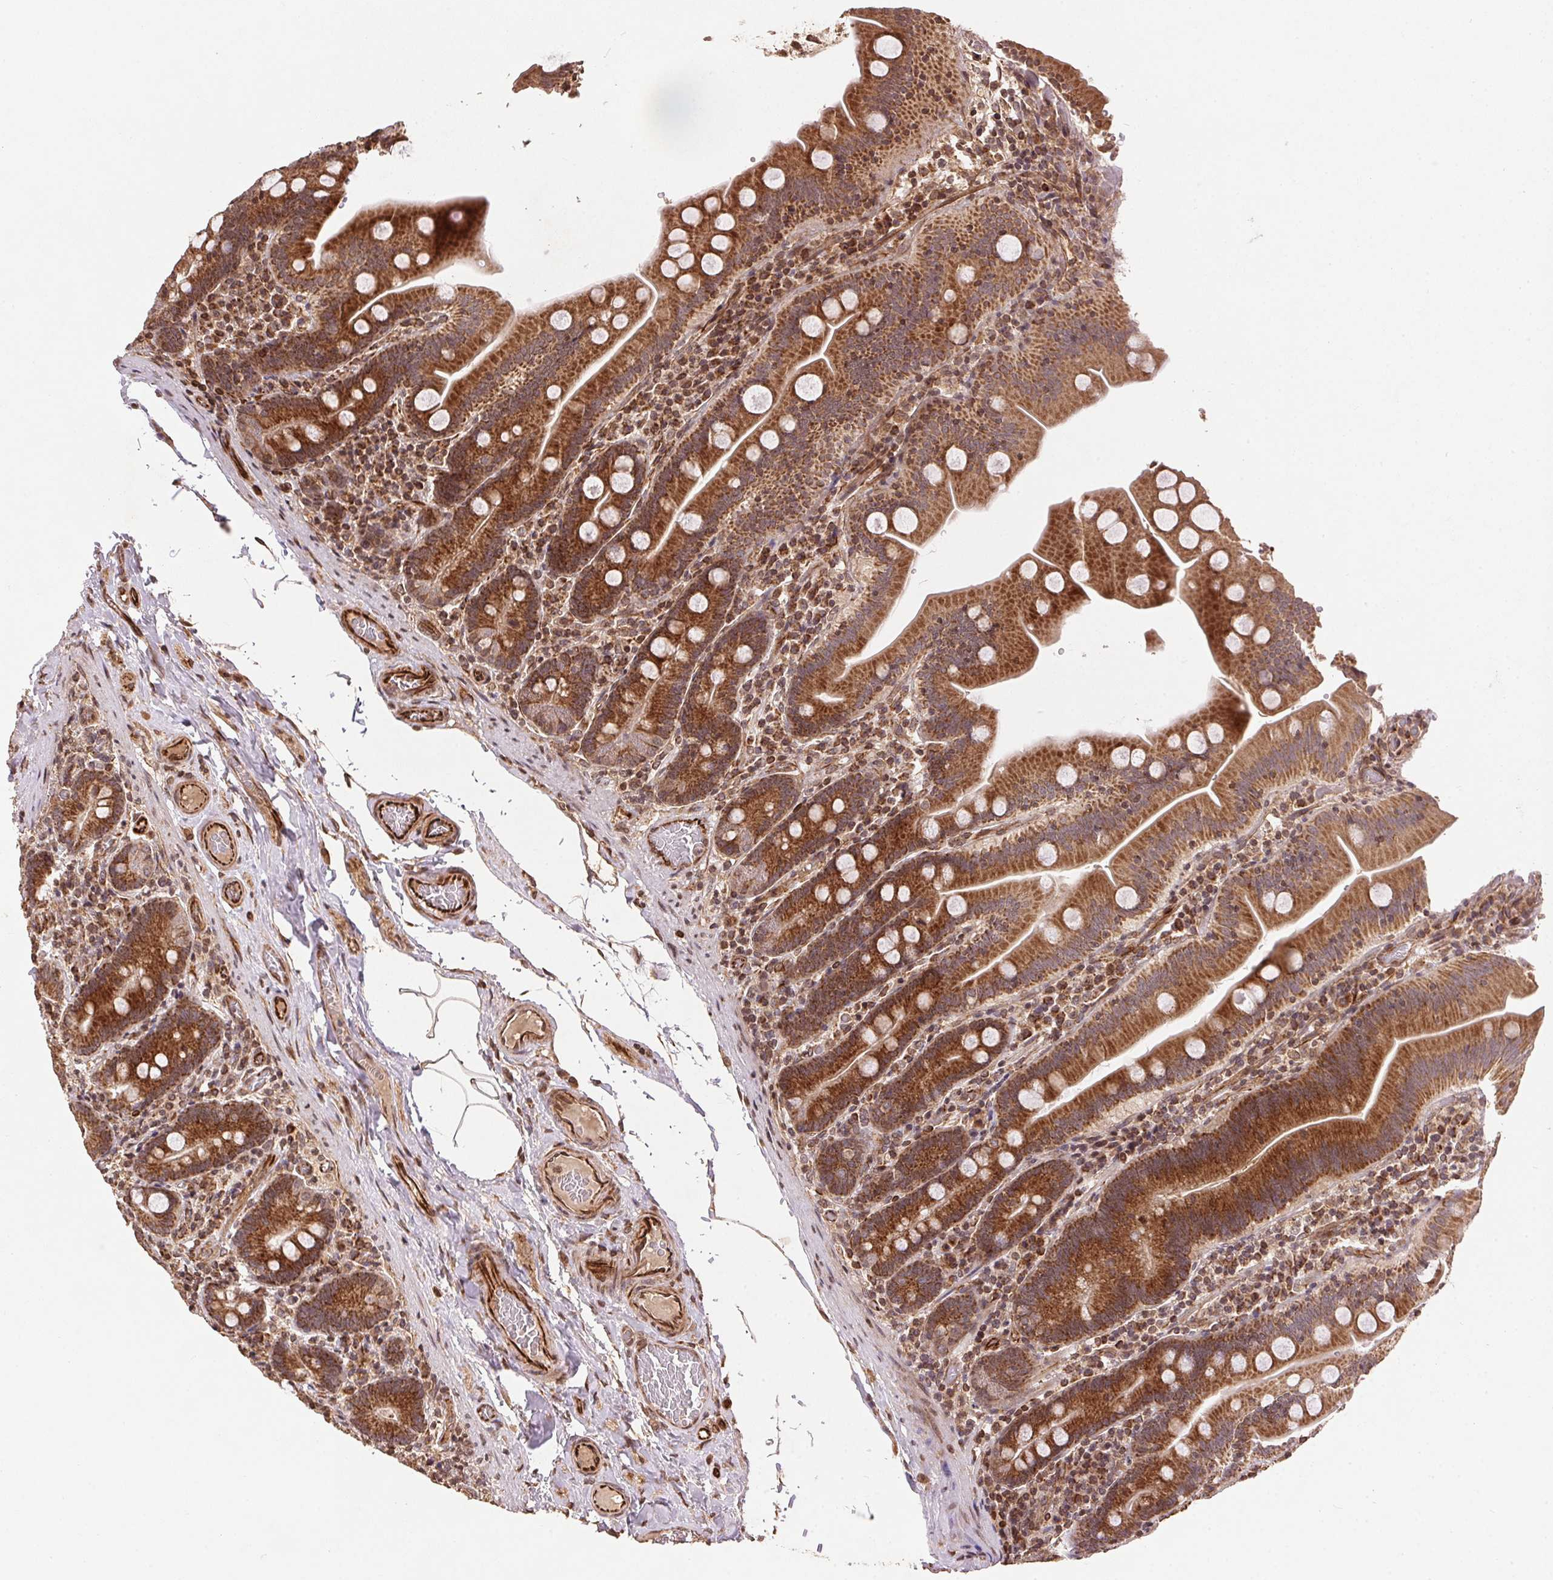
{"staining": {"intensity": "strong", "quantity": ">75%", "location": "cytoplasmic/membranous"}, "tissue": "small intestine", "cell_type": "Glandular cells", "image_type": "normal", "snomed": [{"axis": "morphology", "description": "Normal tissue, NOS"}, {"axis": "topography", "description": "Small intestine"}], "caption": "A brown stain labels strong cytoplasmic/membranous staining of a protein in glandular cells of benign human small intestine.", "gene": "SPRED2", "patient": {"sex": "male", "age": 37}}